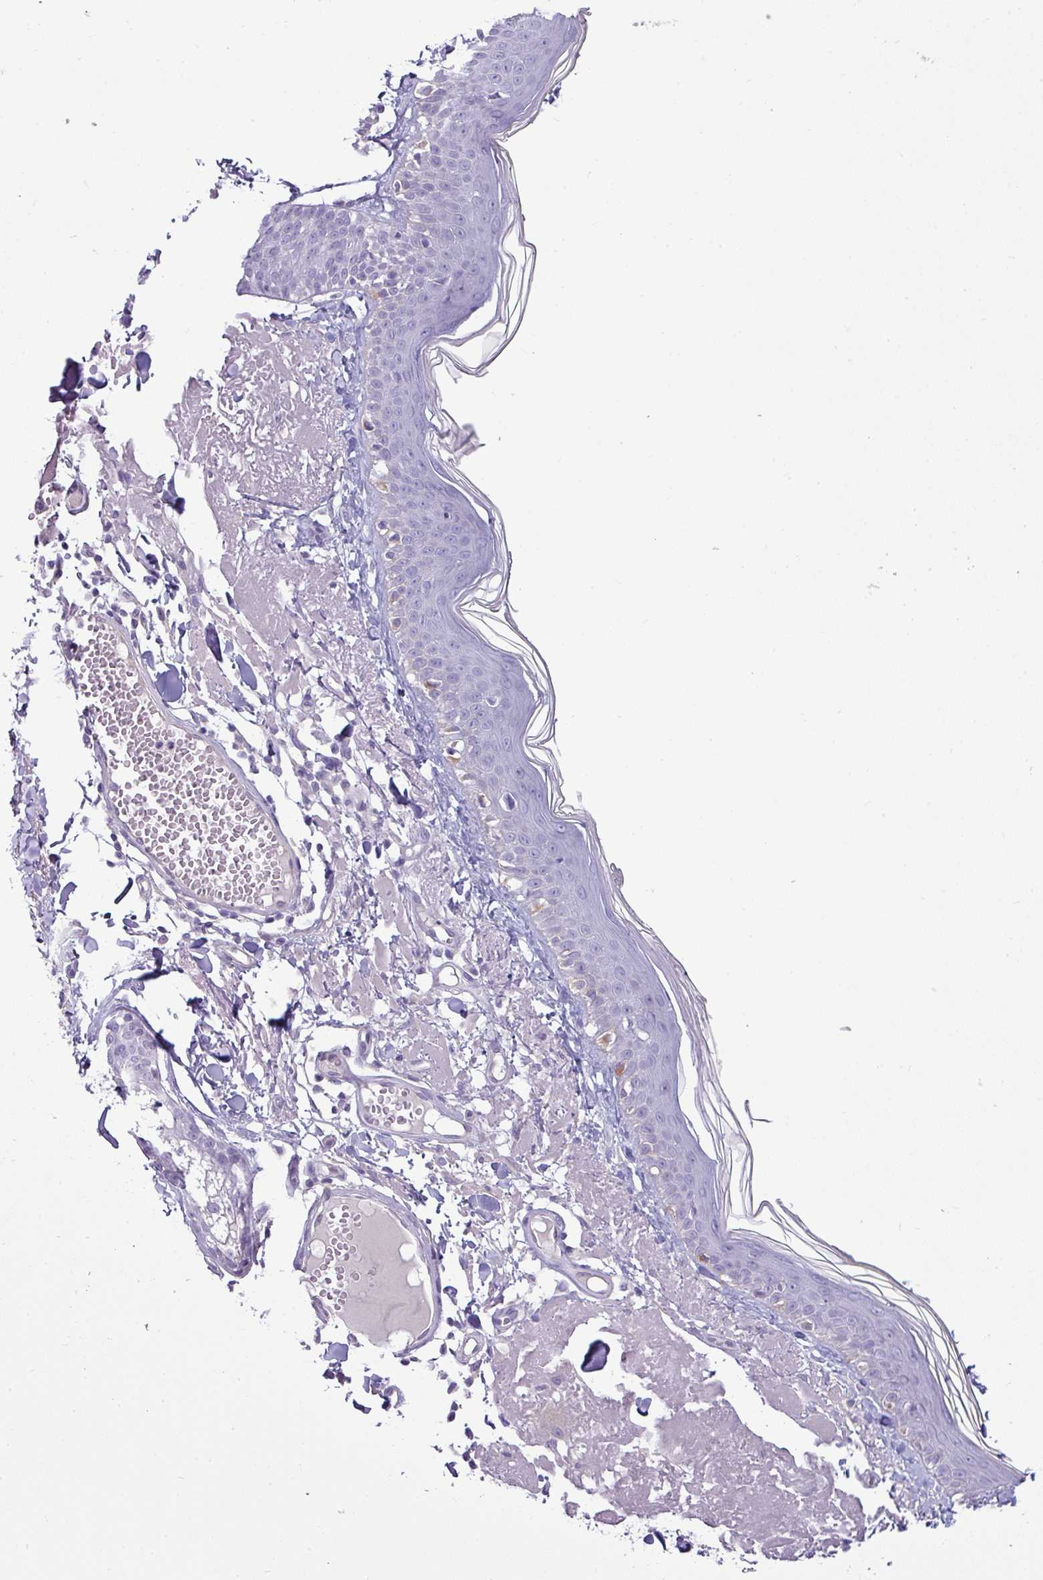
{"staining": {"intensity": "negative", "quantity": "none", "location": "none"}, "tissue": "skin", "cell_type": "Fibroblasts", "image_type": "normal", "snomed": [{"axis": "morphology", "description": "Normal tissue, NOS"}, {"axis": "morphology", "description": "Malignant melanoma, NOS"}, {"axis": "topography", "description": "Skin"}], "caption": "An immunohistochemistry micrograph of unremarkable skin is shown. There is no staining in fibroblasts of skin. (DAB immunohistochemistry, high magnification).", "gene": "HBEGF", "patient": {"sex": "male", "age": 80}}